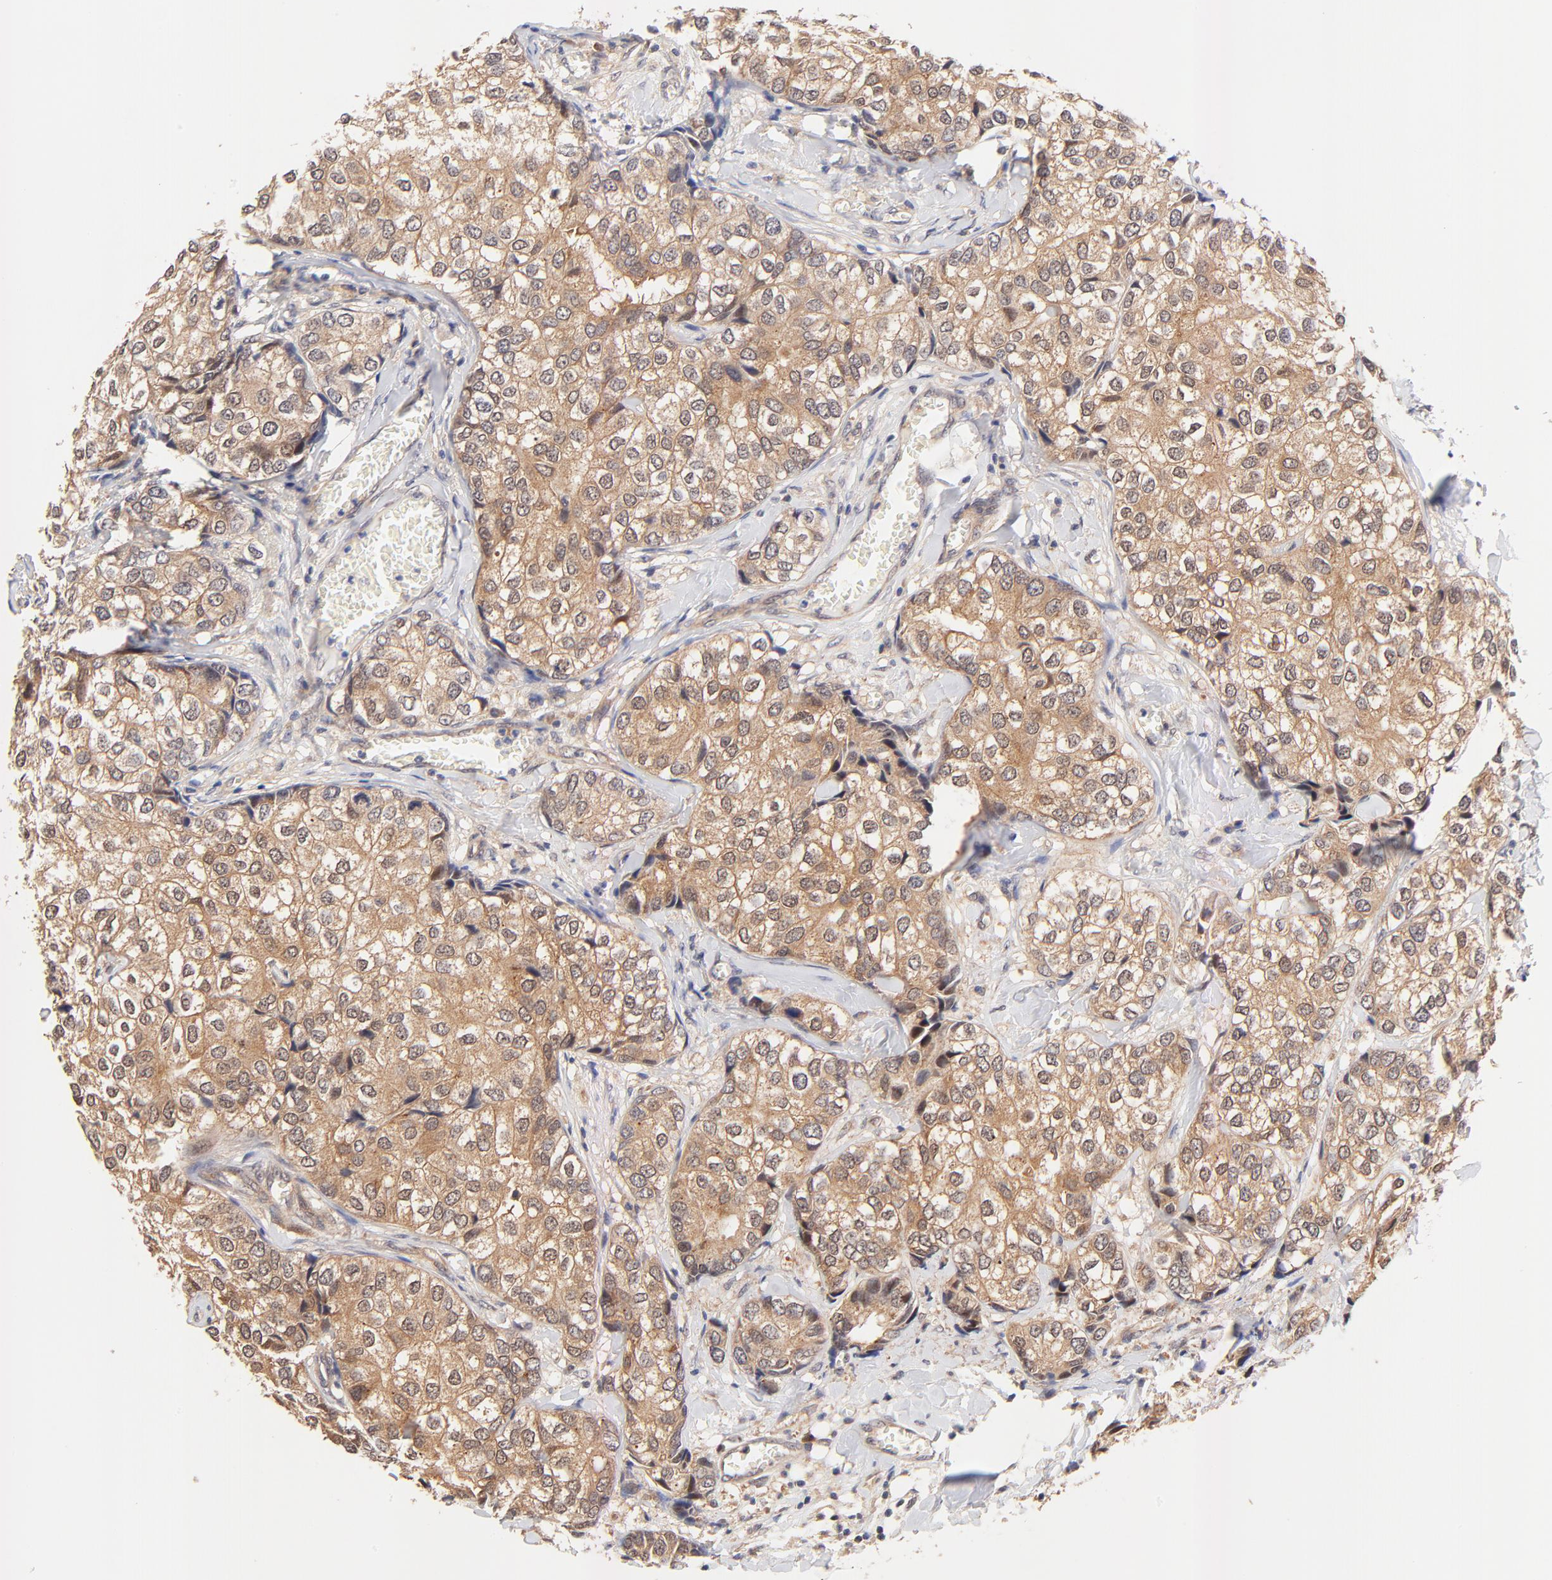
{"staining": {"intensity": "moderate", "quantity": ">75%", "location": "cytoplasmic/membranous"}, "tissue": "breast cancer", "cell_type": "Tumor cells", "image_type": "cancer", "snomed": [{"axis": "morphology", "description": "Duct carcinoma"}, {"axis": "topography", "description": "Breast"}], "caption": "A high-resolution image shows IHC staining of infiltrating ductal carcinoma (breast), which shows moderate cytoplasmic/membranous staining in about >75% of tumor cells.", "gene": "TXNL1", "patient": {"sex": "female", "age": 68}}